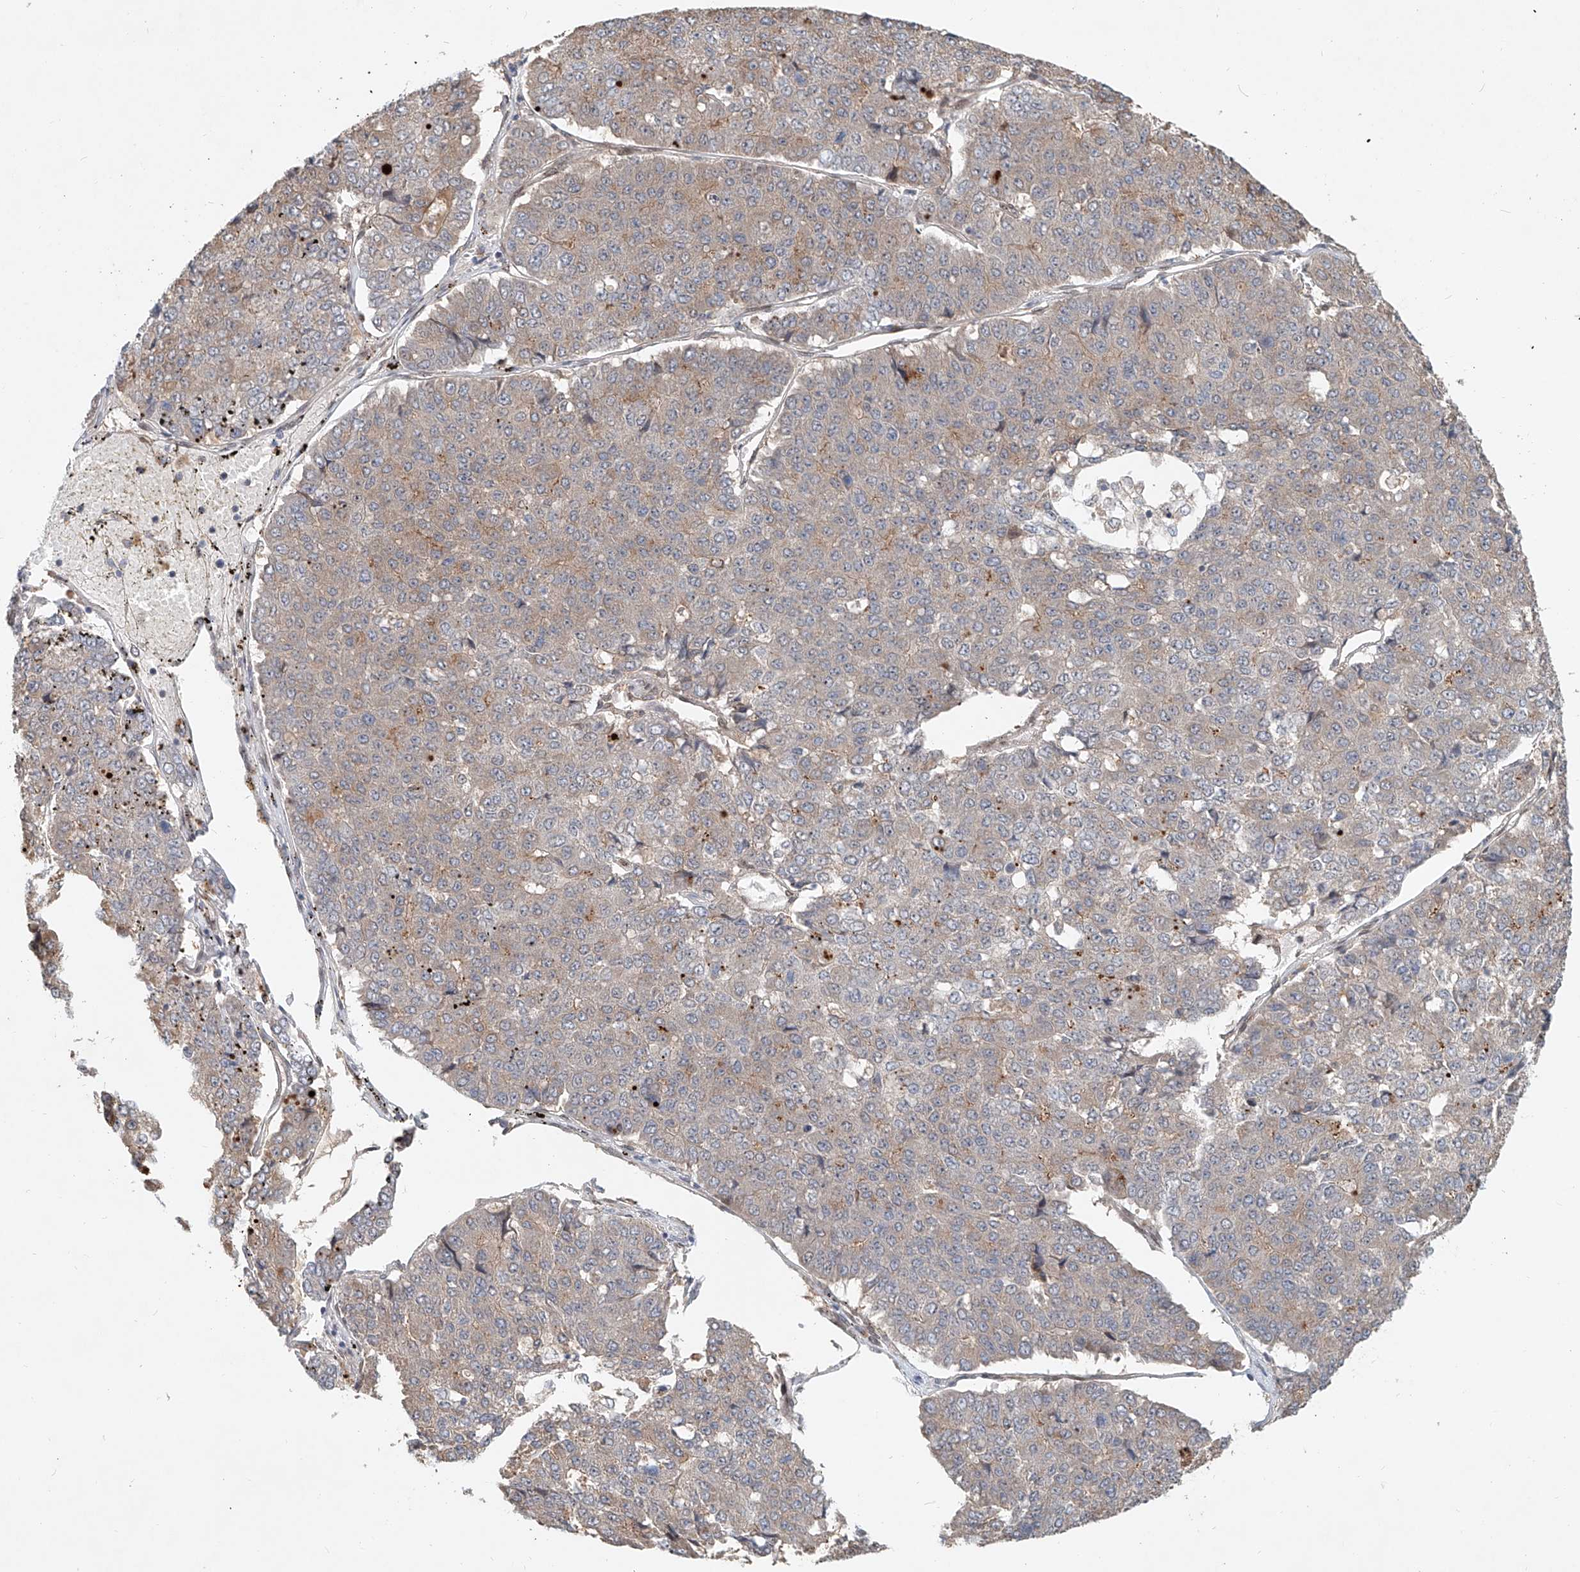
{"staining": {"intensity": "moderate", "quantity": "<25%", "location": "cytoplasmic/membranous"}, "tissue": "pancreatic cancer", "cell_type": "Tumor cells", "image_type": "cancer", "snomed": [{"axis": "morphology", "description": "Adenocarcinoma, NOS"}, {"axis": "topography", "description": "Pancreas"}], "caption": "High-power microscopy captured an IHC photomicrograph of pancreatic cancer (adenocarcinoma), revealing moderate cytoplasmic/membranous positivity in about <25% of tumor cells.", "gene": "SASH1", "patient": {"sex": "male", "age": 50}}